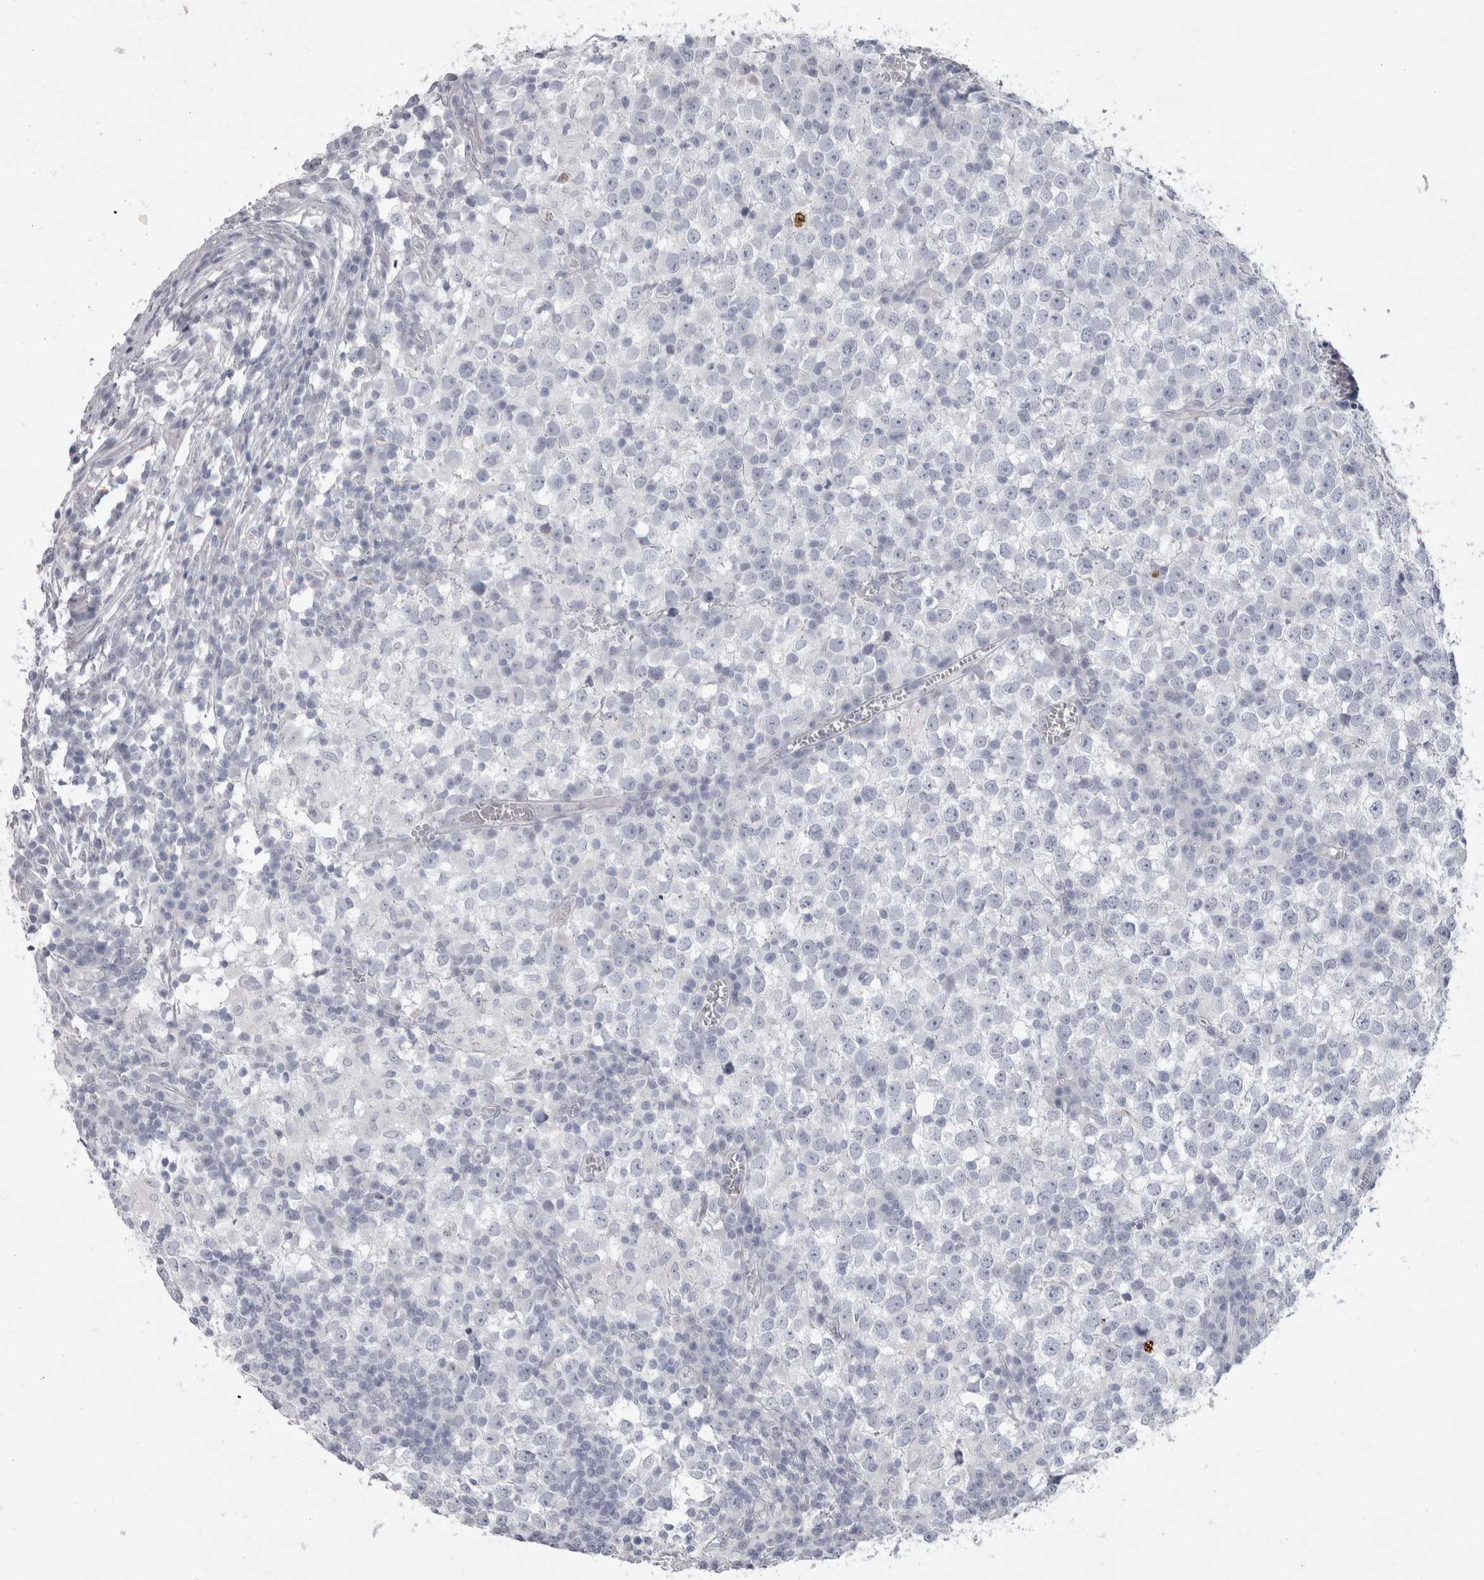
{"staining": {"intensity": "negative", "quantity": "none", "location": "none"}, "tissue": "testis cancer", "cell_type": "Tumor cells", "image_type": "cancer", "snomed": [{"axis": "morphology", "description": "Seminoma, NOS"}, {"axis": "topography", "description": "Testis"}], "caption": "Immunohistochemical staining of testis cancer (seminoma) demonstrates no significant staining in tumor cells.", "gene": "ADAM2", "patient": {"sex": "male", "age": 65}}